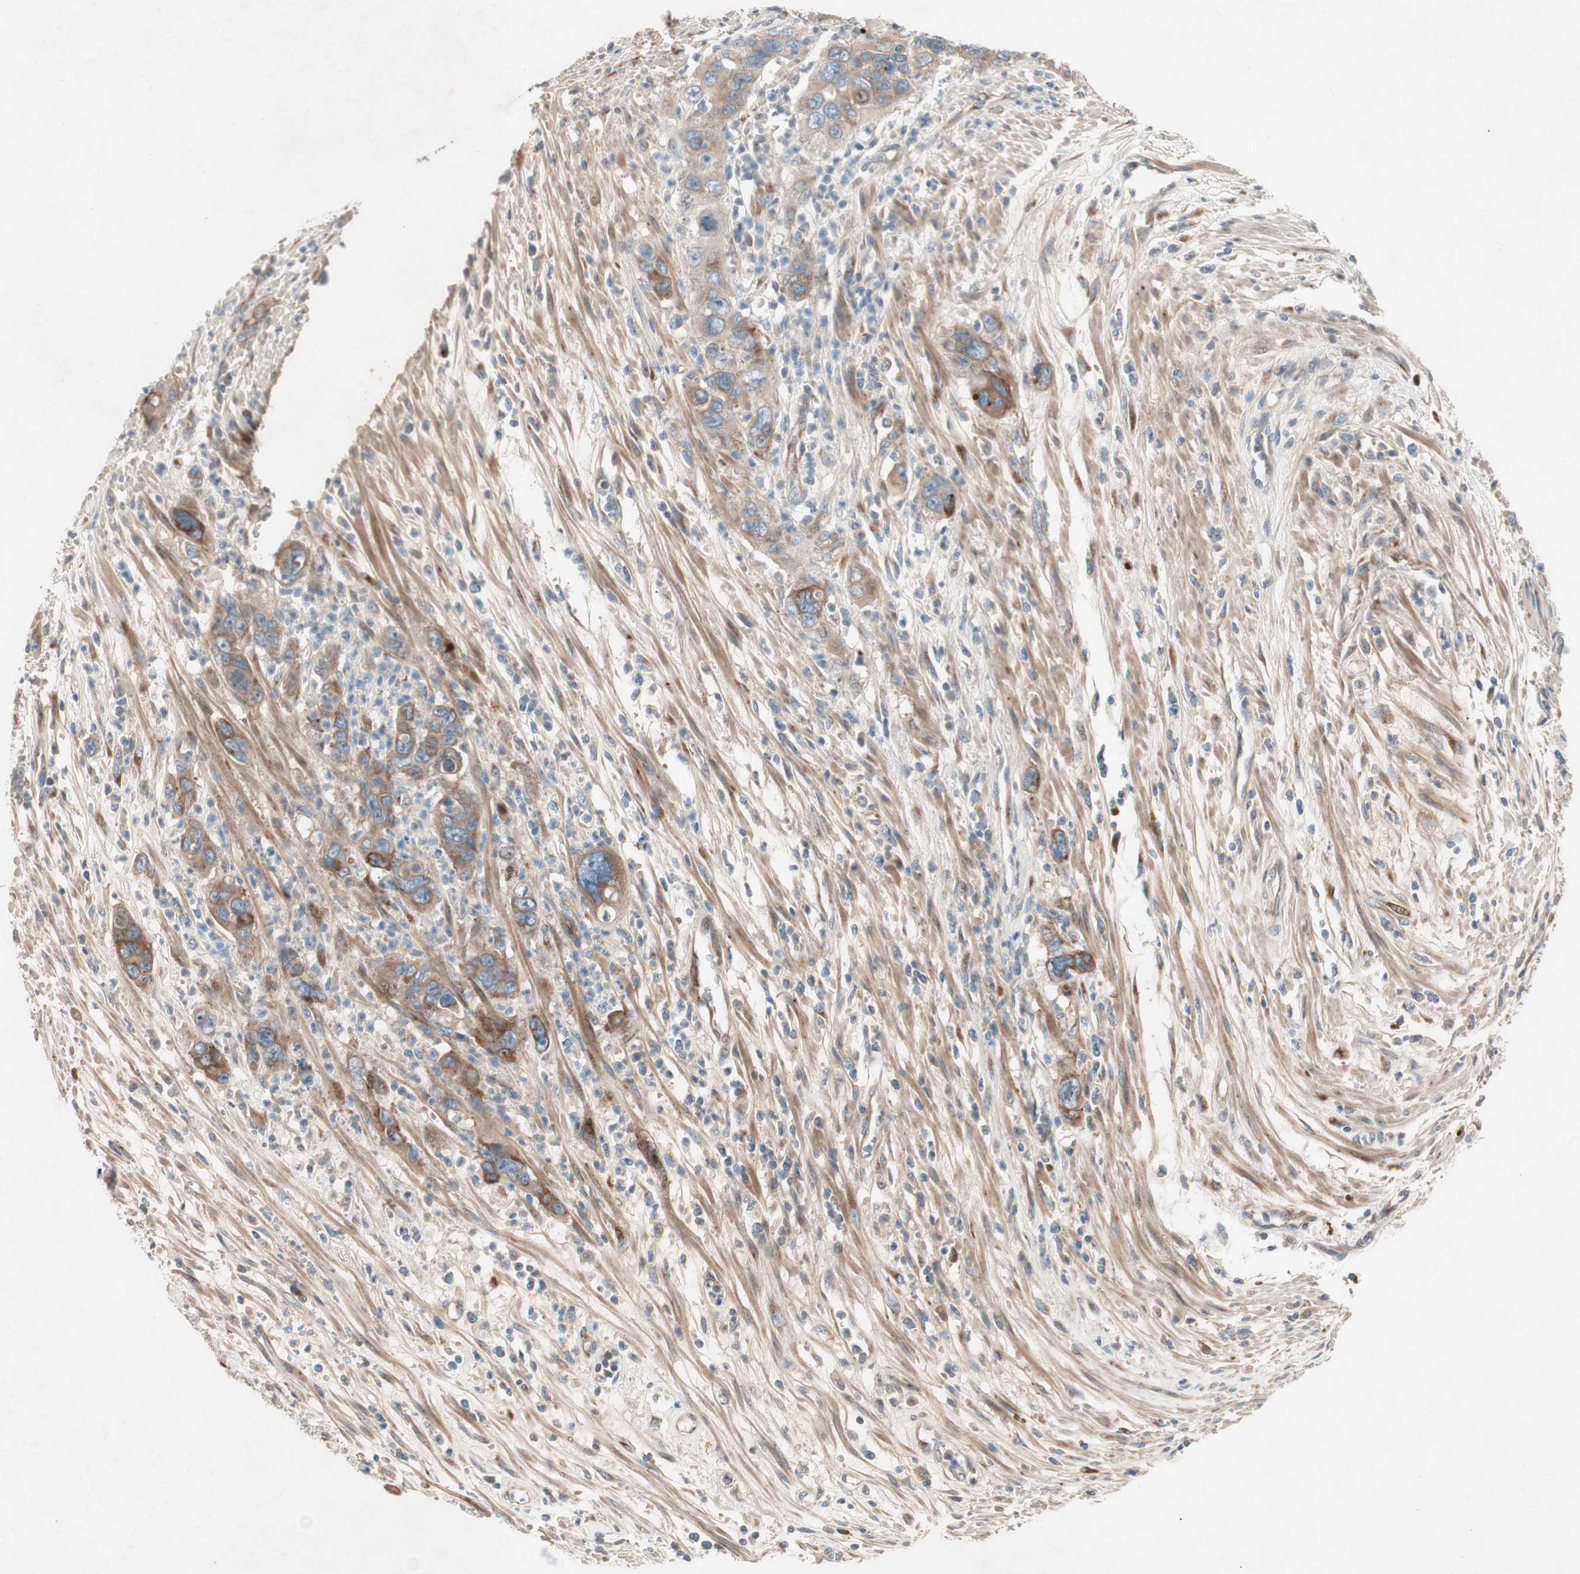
{"staining": {"intensity": "moderate", "quantity": ">75%", "location": "cytoplasmic/membranous"}, "tissue": "pancreatic cancer", "cell_type": "Tumor cells", "image_type": "cancer", "snomed": [{"axis": "morphology", "description": "Adenocarcinoma, NOS"}, {"axis": "topography", "description": "Pancreas"}], "caption": "Immunohistochemistry (IHC) micrograph of pancreatic cancer (adenocarcinoma) stained for a protein (brown), which exhibits medium levels of moderate cytoplasmic/membranous staining in approximately >75% of tumor cells.", "gene": "APOO", "patient": {"sex": "female", "age": 71}}